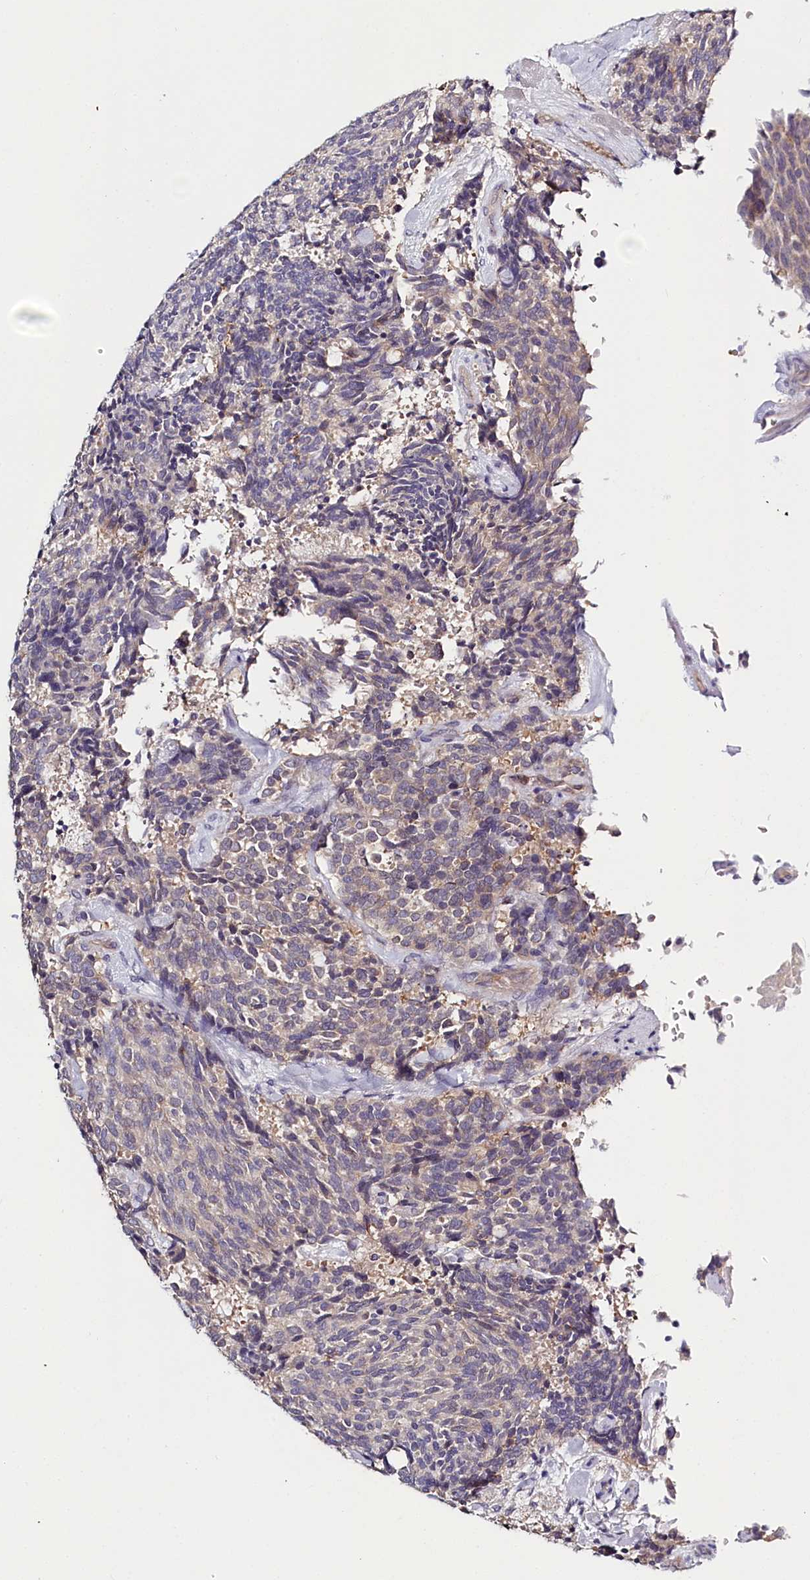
{"staining": {"intensity": "weak", "quantity": "25%-75%", "location": "cytoplasmic/membranous"}, "tissue": "carcinoid", "cell_type": "Tumor cells", "image_type": "cancer", "snomed": [{"axis": "morphology", "description": "Carcinoid, malignant, NOS"}, {"axis": "topography", "description": "Pancreas"}], "caption": "Protein analysis of carcinoid (malignant) tissue shows weak cytoplasmic/membranous expression in approximately 25%-75% of tumor cells.", "gene": "PDE6D", "patient": {"sex": "female", "age": 54}}